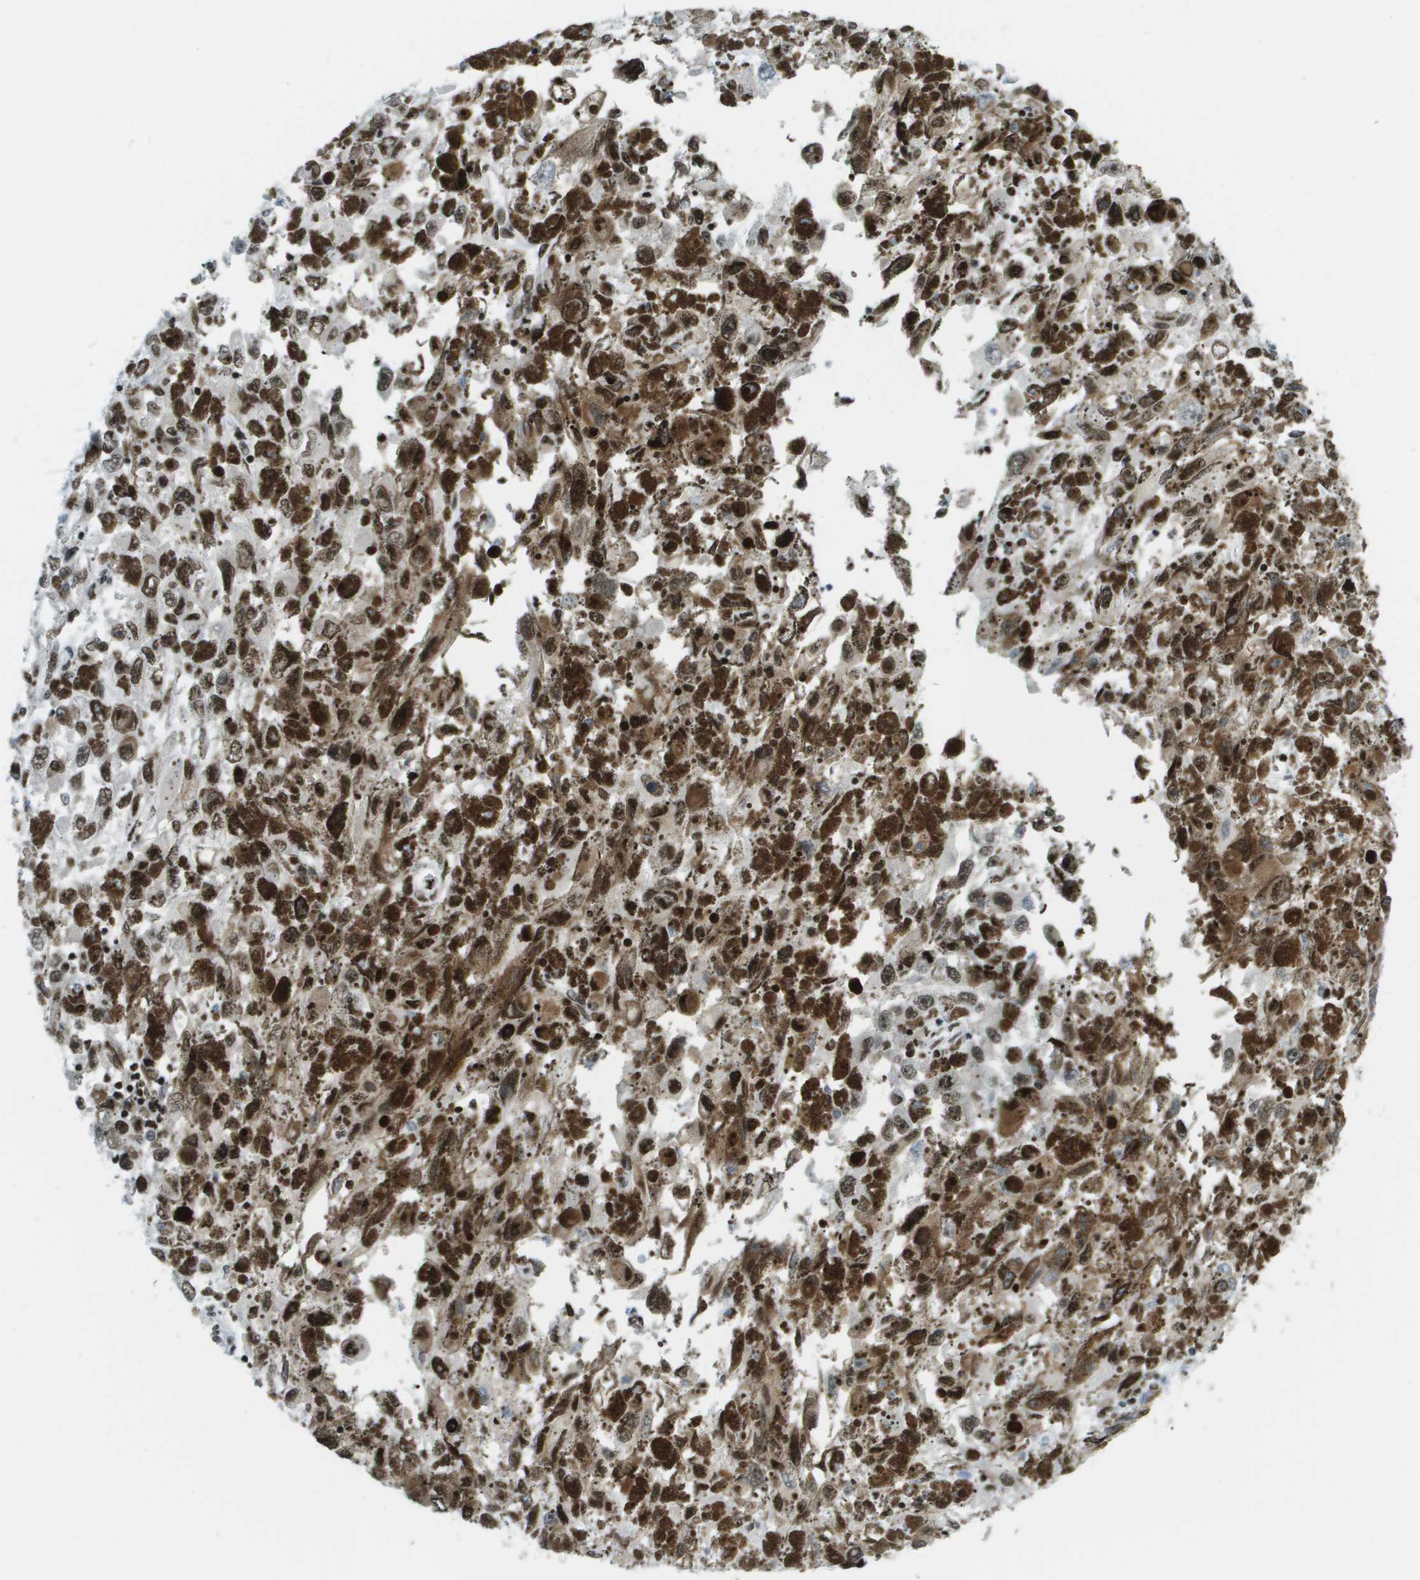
{"staining": {"intensity": "strong", "quantity": ">75%", "location": "nuclear"}, "tissue": "melanoma", "cell_type": "Tumor cells", "image_type": "cancer", "snomed": [{"axis": "morphology", "description": "Malignant melanoma, NOS"}, {"axis": "topography", "description": "Skin"}], "caption": "A brown stain shows strong nuclear expression of a protein in human melanoma tumor cells.", "gene": "GLYR1", "patient": {"sex": "female", "age": 104}}